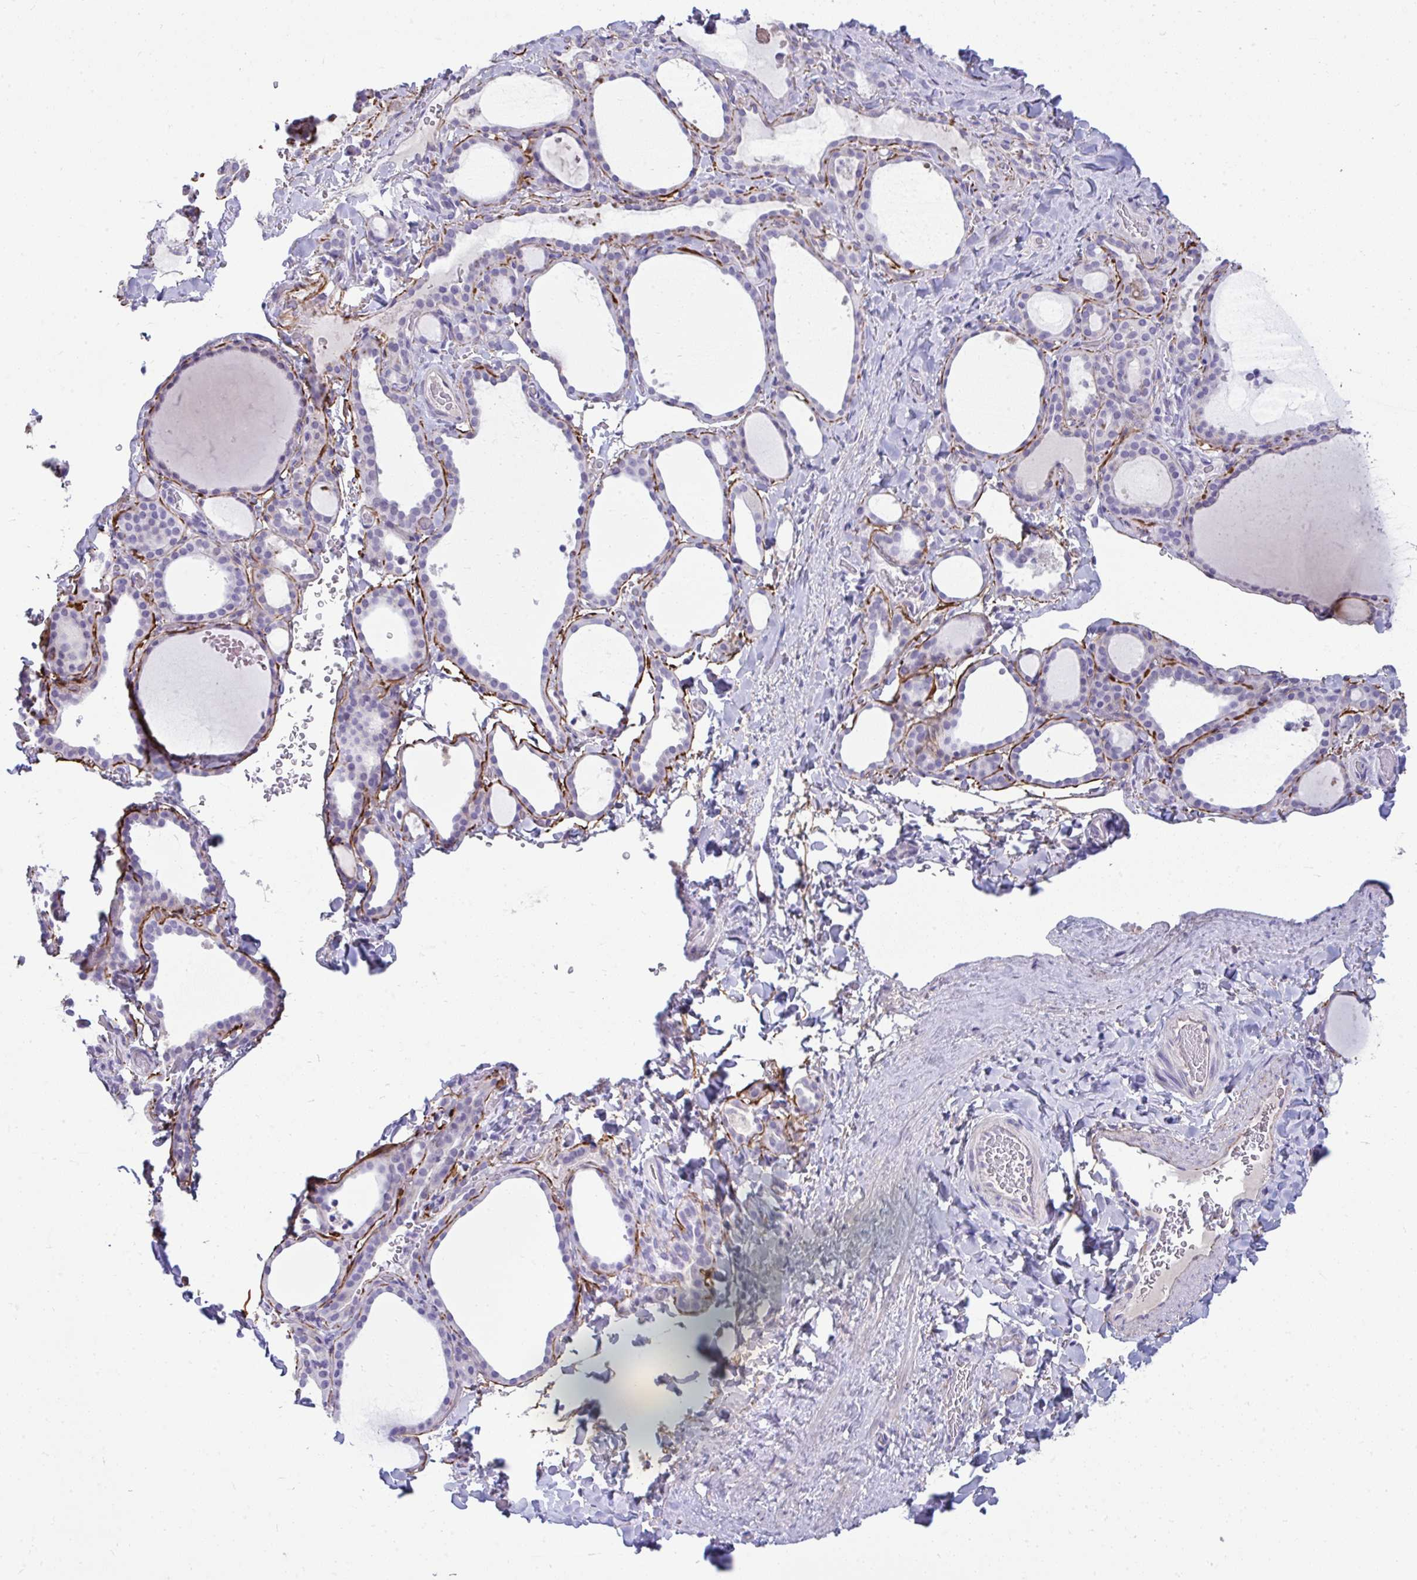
{"staining": {"intensity": "negative", "quantity": "none", "location": "none"}, "tissue": "thyroid gland", "cell_type": "Glandular cells", "image_type": "normal", "snomed": [{"axis": "morphology", "description": "Normal tissue, NOS"}, {"axis": "topography", "description": "Thyroid gland"}], "caption": "Thyroid gland stained for a protein using IHC reveals no positivity glandular cells.", "gene": "PIGZ", "patient": {"sex": "female", "age": 22}}